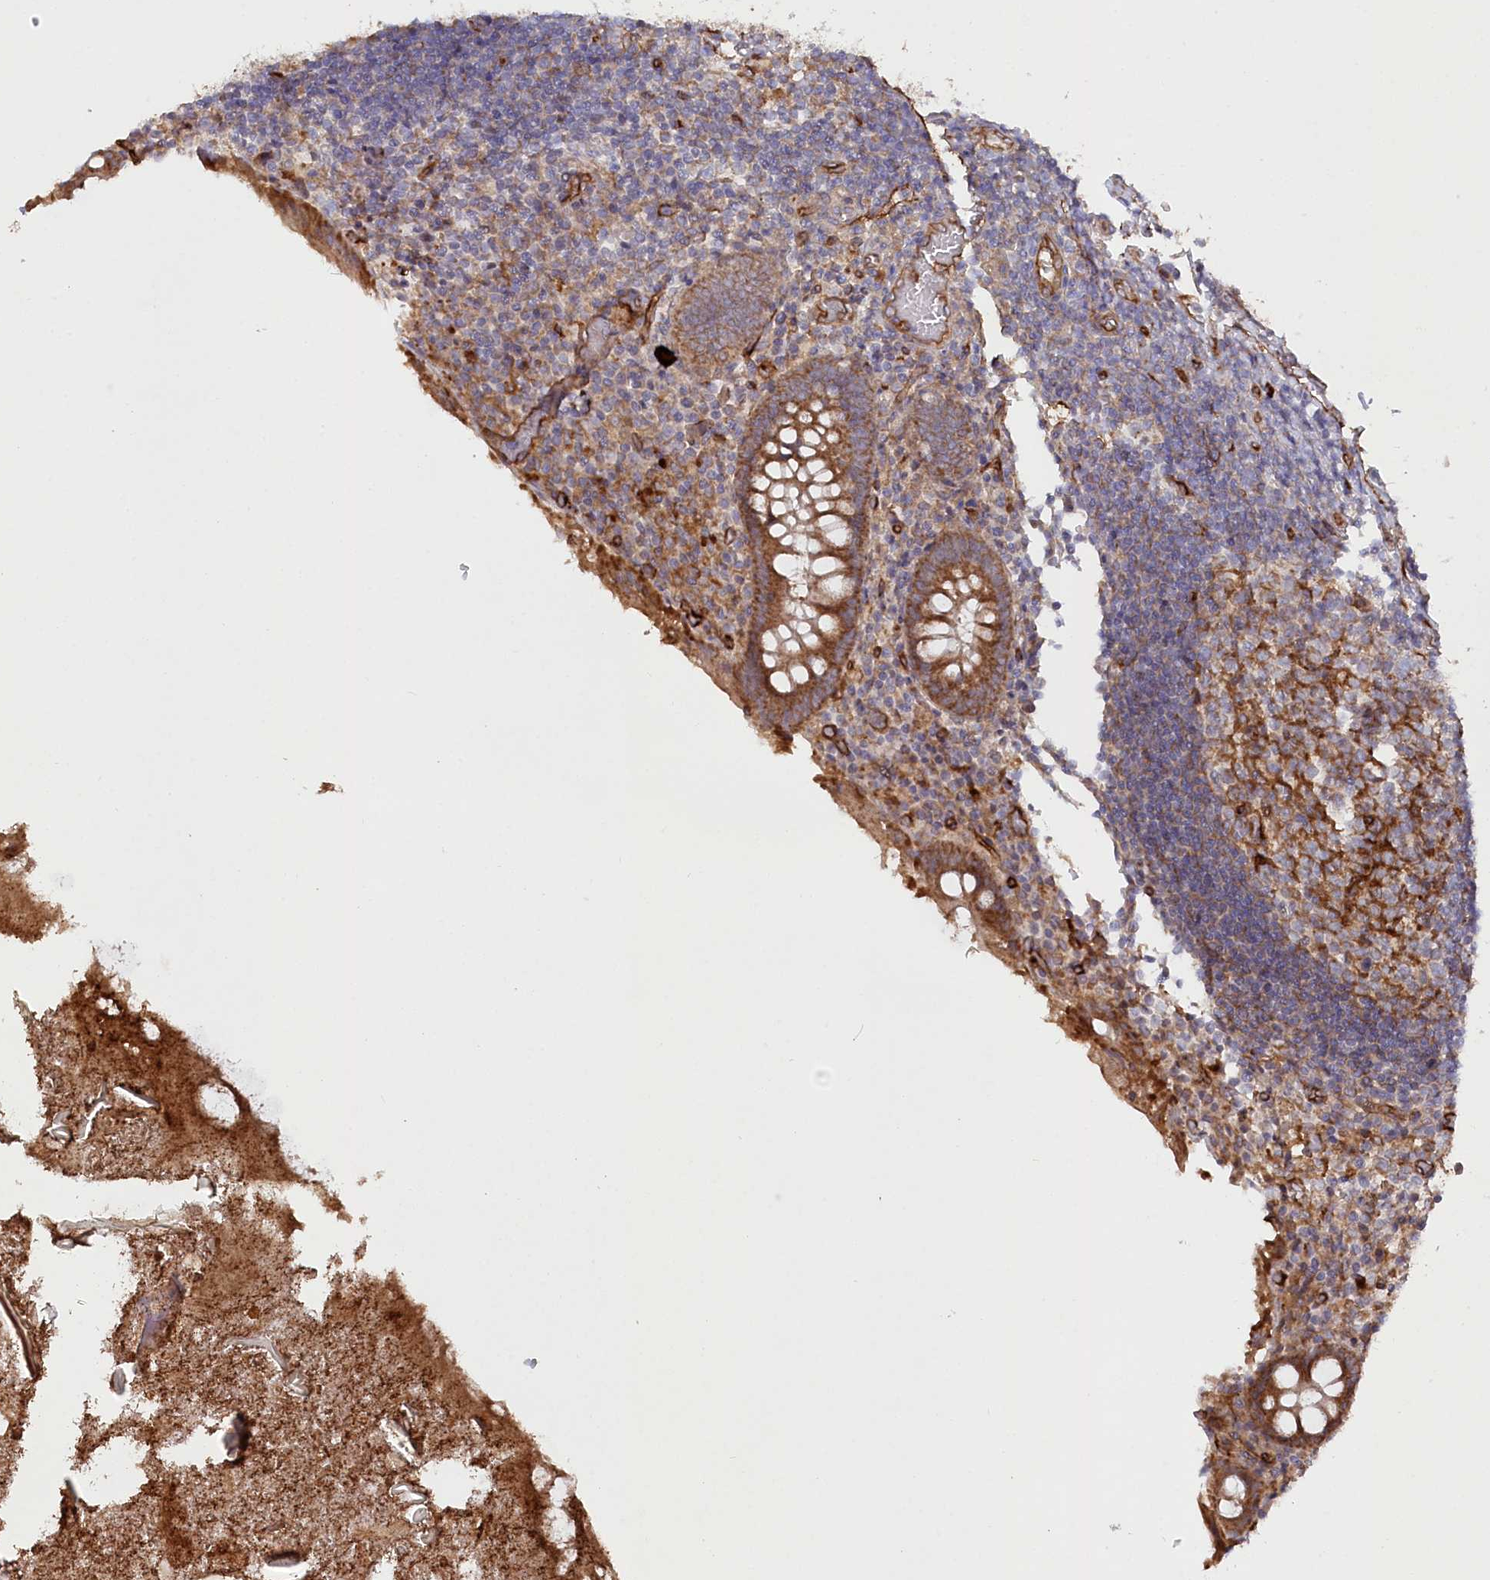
{"staining": {"intensity": "moderate", "quantity": ">75%", "location": "cytoplasmic/membranous"}, "tissue": "appendix", "cell_type": "Glandular cells", "image_type": "normal", "snomed": [{"axis": "morphology", "description": "Normal tissue, NOS"}, {"axis": "topography", "description": "Appendix"}], "caption": "DAB immunohistochemical staining of benign human appendix shows moderate cytoplasmic/membranous protein expression in approximately >75% of glandular cells.", "gene": "MTPAP", "patient": {"sex": "female", "age": 17}}